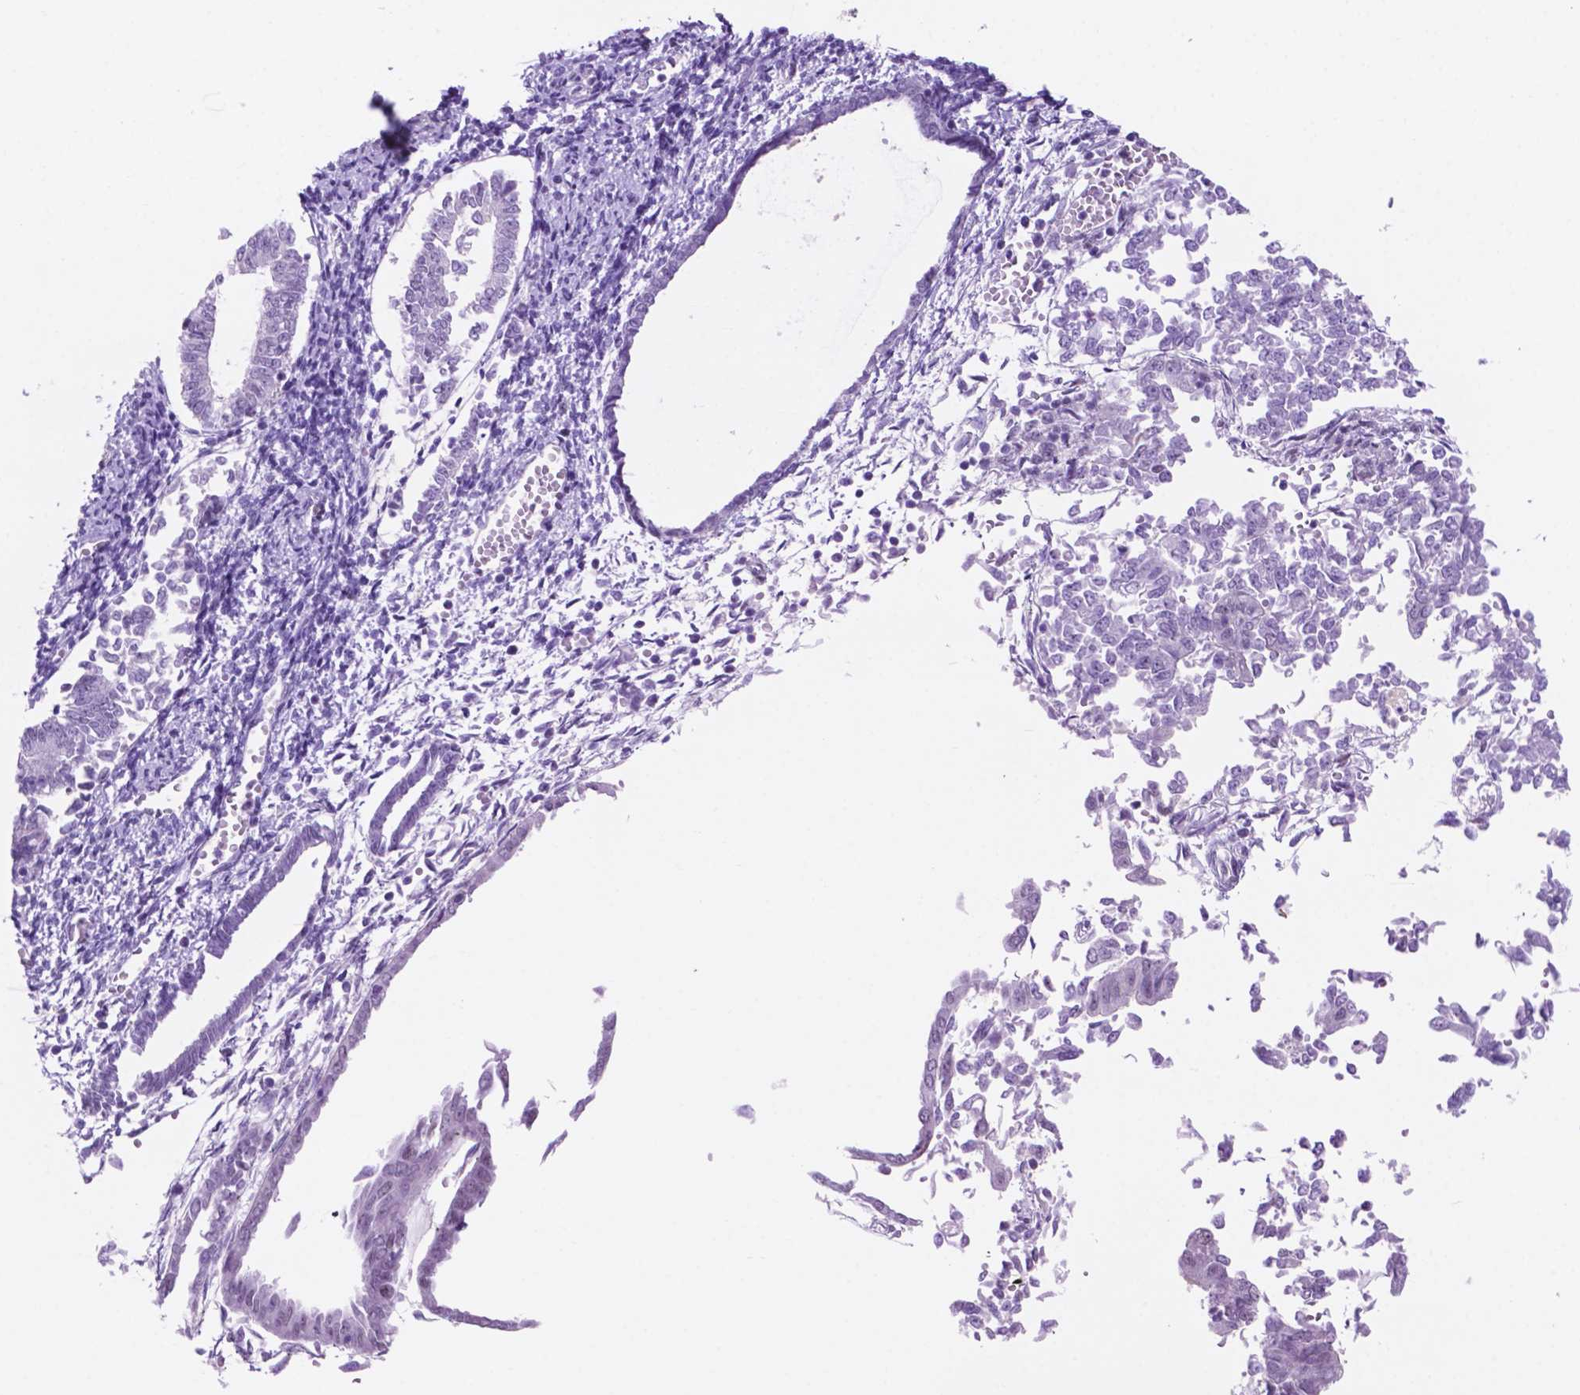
{"staining": {"intensity": "negative", "quantity": "none", "location": "none"}, "tissue": "endometrial cancer", "cell_type": "Tumor cells", "image_type": "cancer", "snomed": [{"axis": "morphology", "description": "Adenocarcinoma, NOS"}, {"axis": "topography", "description": "Endometrium"}], "caption": "Adenocarcinoma (endometrial) was stained to show a protein in brown. There is no significant positivity in tumor cells.", "gene": "ACY3", "patient": {"sex": "female", "age": 65}}